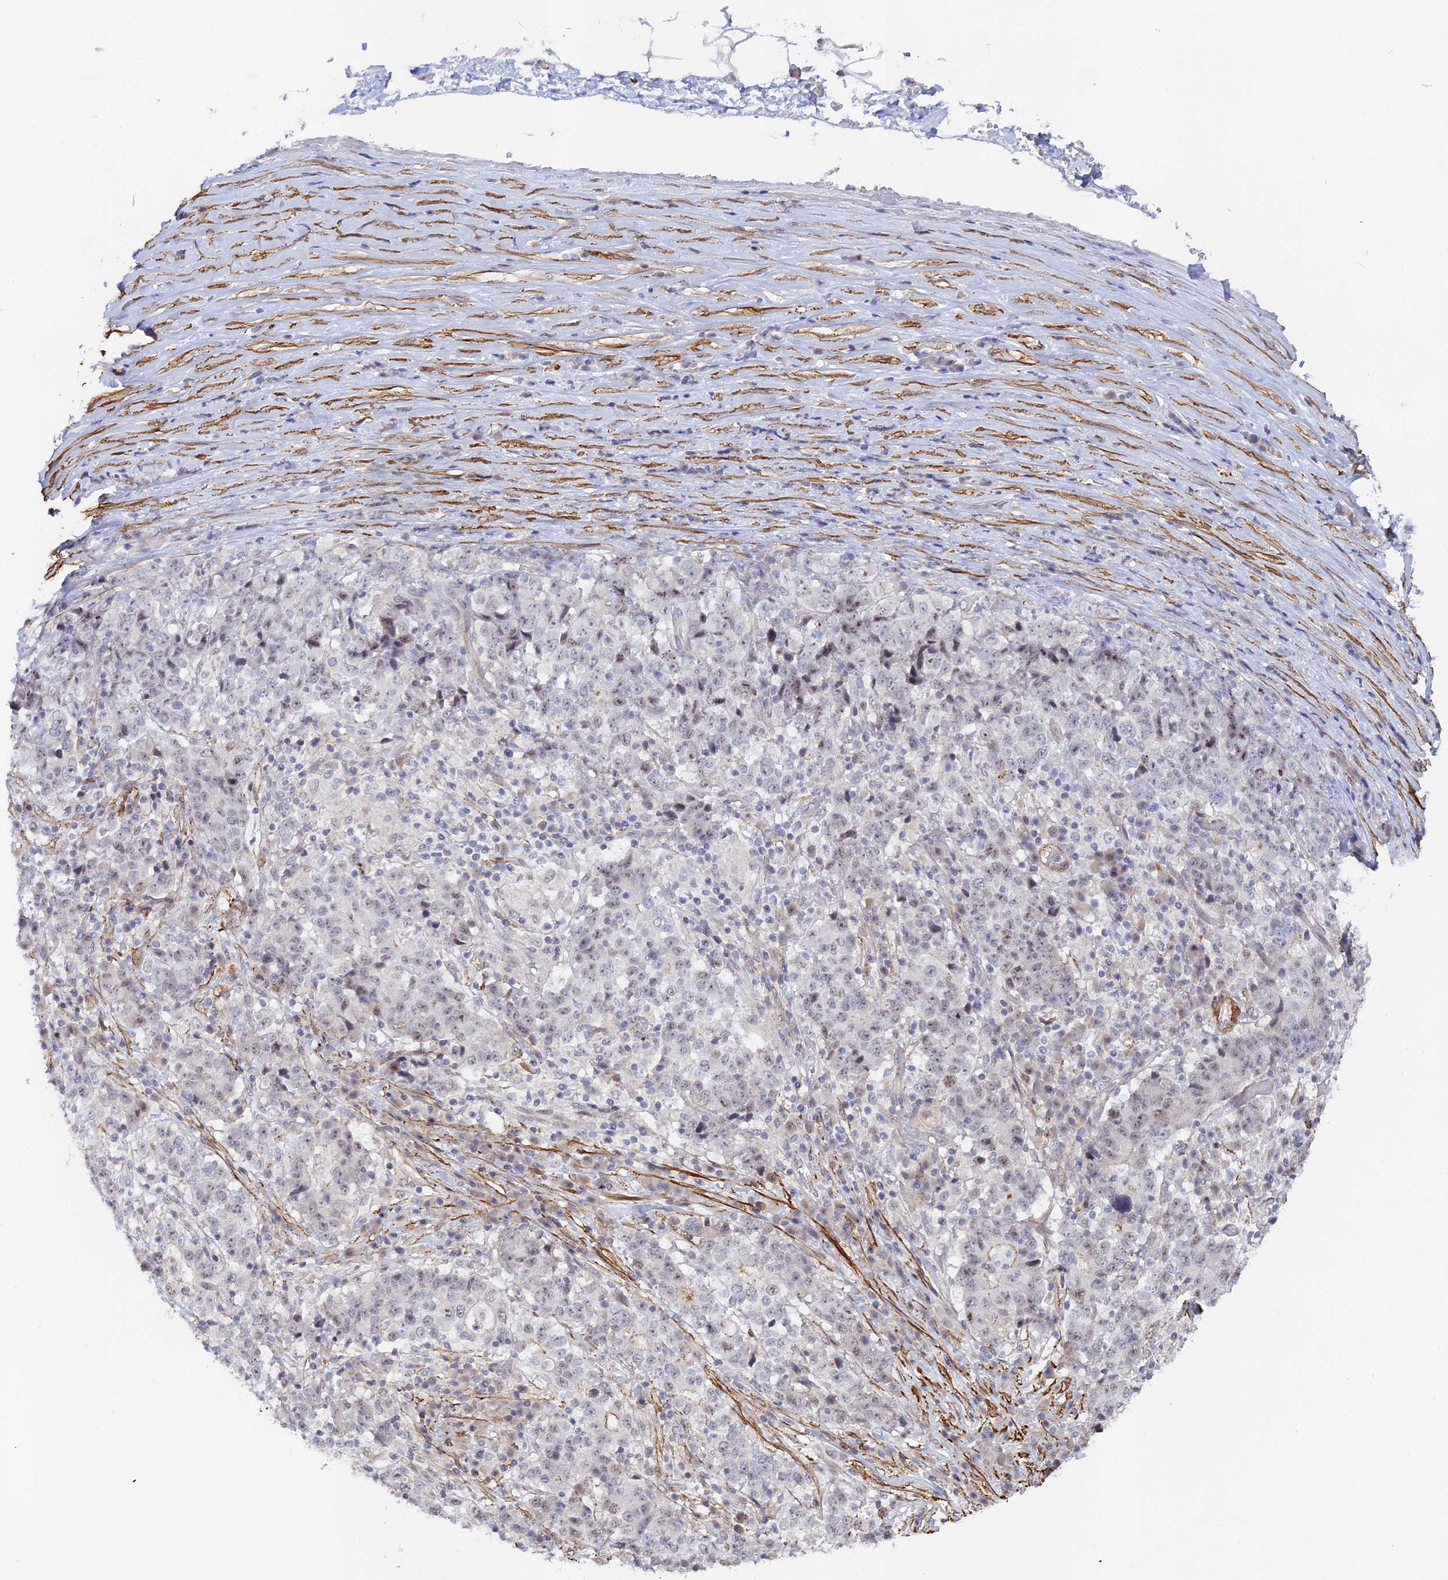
{"staining": {"intensity": "negative", "quantity": "none", "location": "none"}, "tissue": "stomach cancer", "cell_type": "Tumor cells", "image_type": "cancer", "snomed": [{"axis": "morphology", "description": "Adenocarcinoma, NOS"}, {"axis": "topography", "description": "Stomach"}], "caption": "Human stomach cancer stained for a protein using immunohistochemistry reveals no staining in tumor cells.", "gene": "CCDC154", "patient": {"sex": "male", "age": 59}}